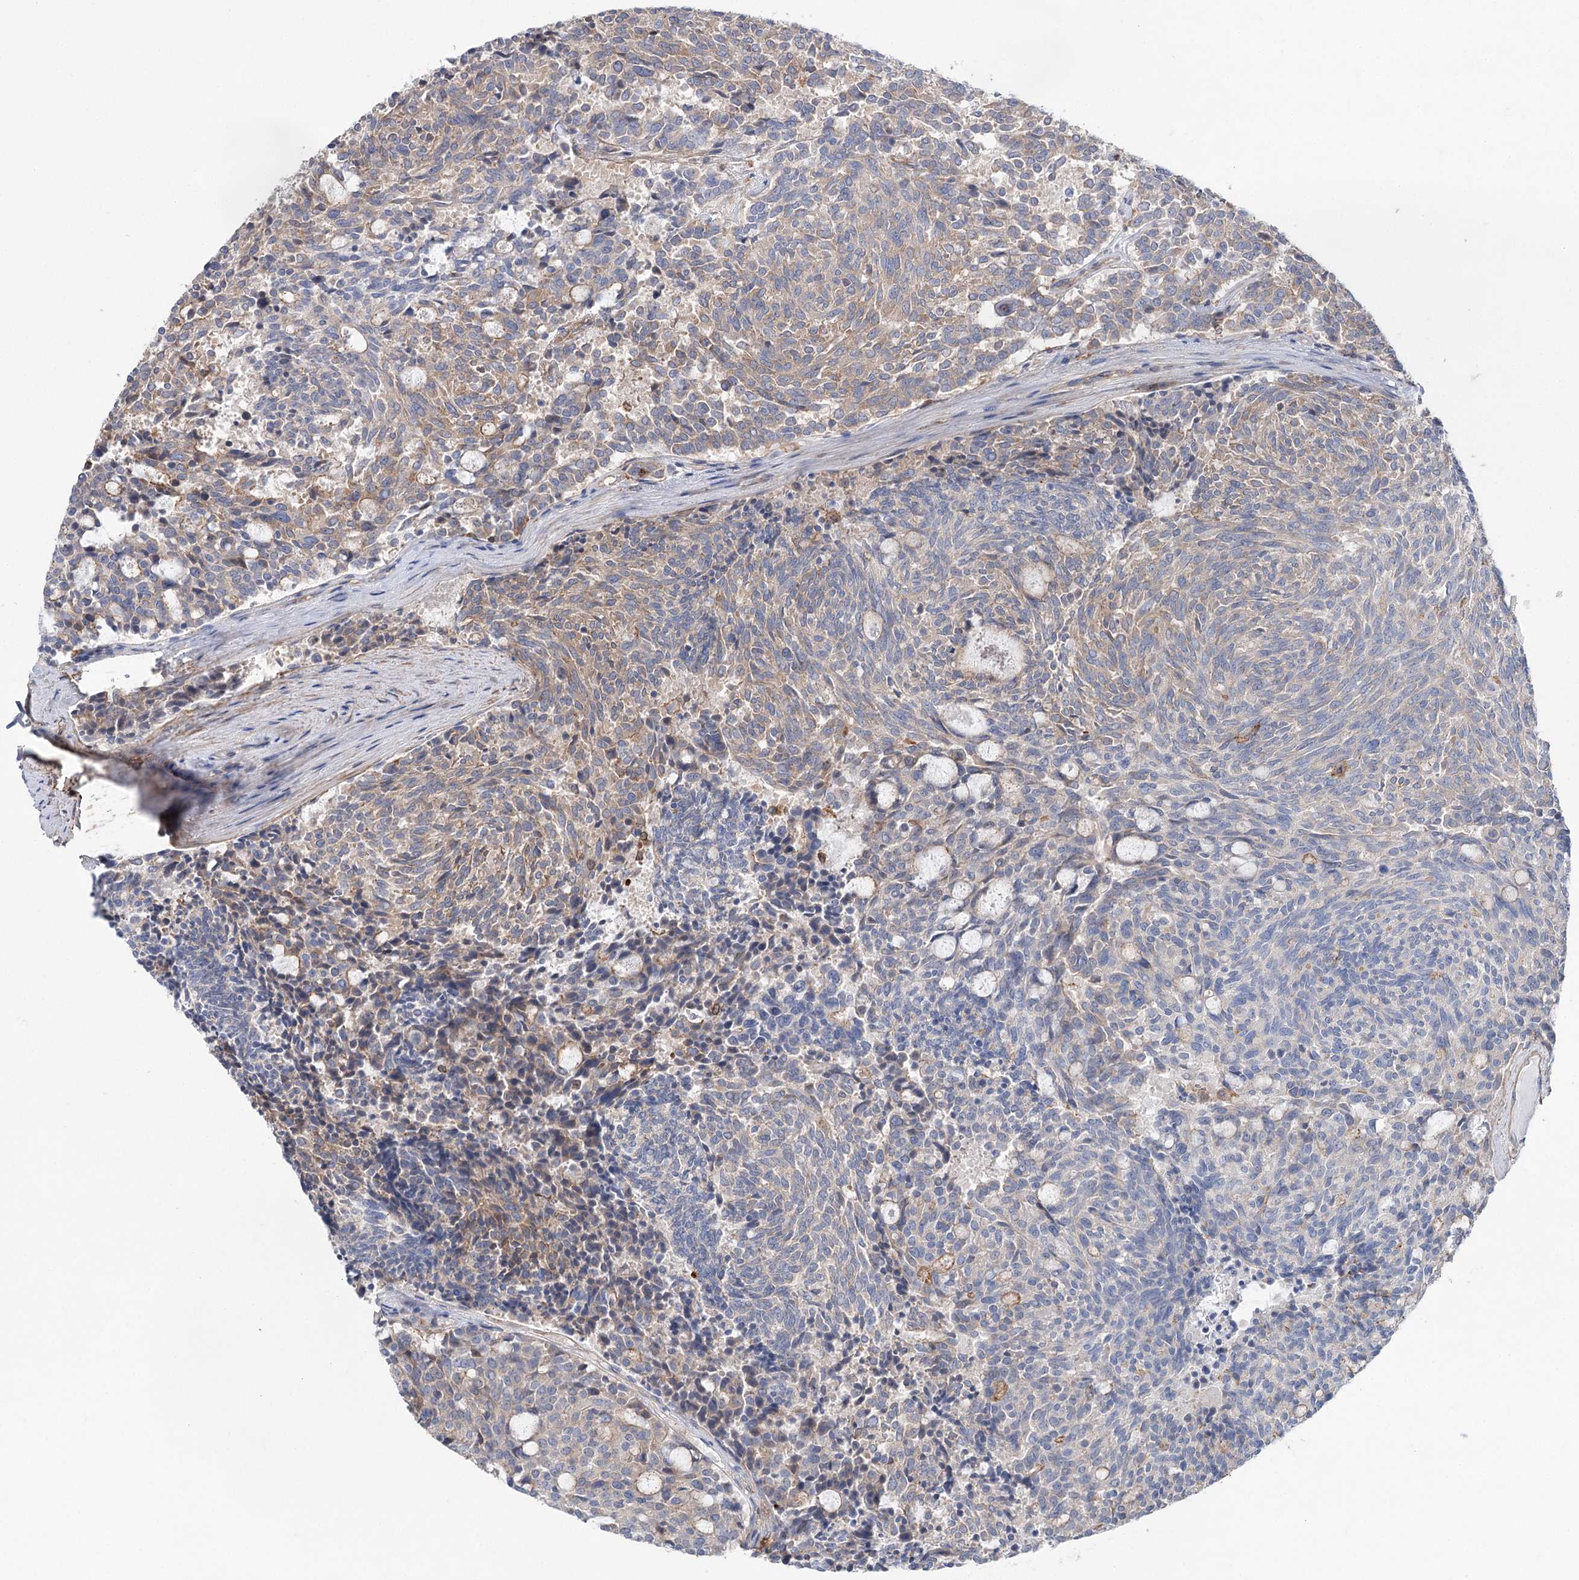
{"staining": {"intensity": "weak", "quantity": "25%-75%", "location": "cytoplasmic/membranous"}, "tissue": "carcinoid", "cell_type": "Tumor cells", "image_type": "cancer", "snomed": [{"axis": "morphology", "description": "Carcinoid, malignant, NOS"}, {"axis": "topography", "description": "Pancreas"}], "caption": "Immunohistochemistry staining of carcinoid, which shows low levels of weak cytoplasmic/membranous positivity in about 25%-75% of tumor cells indicating weak cytoplasmic/membranous protein expression. The staining was performed using DAB (brown) for protein detection and nuclei were counterstained in hematoxylin (blue).", "gene": "LARP1B", "patient": {"sex": "female", "age": 54}}